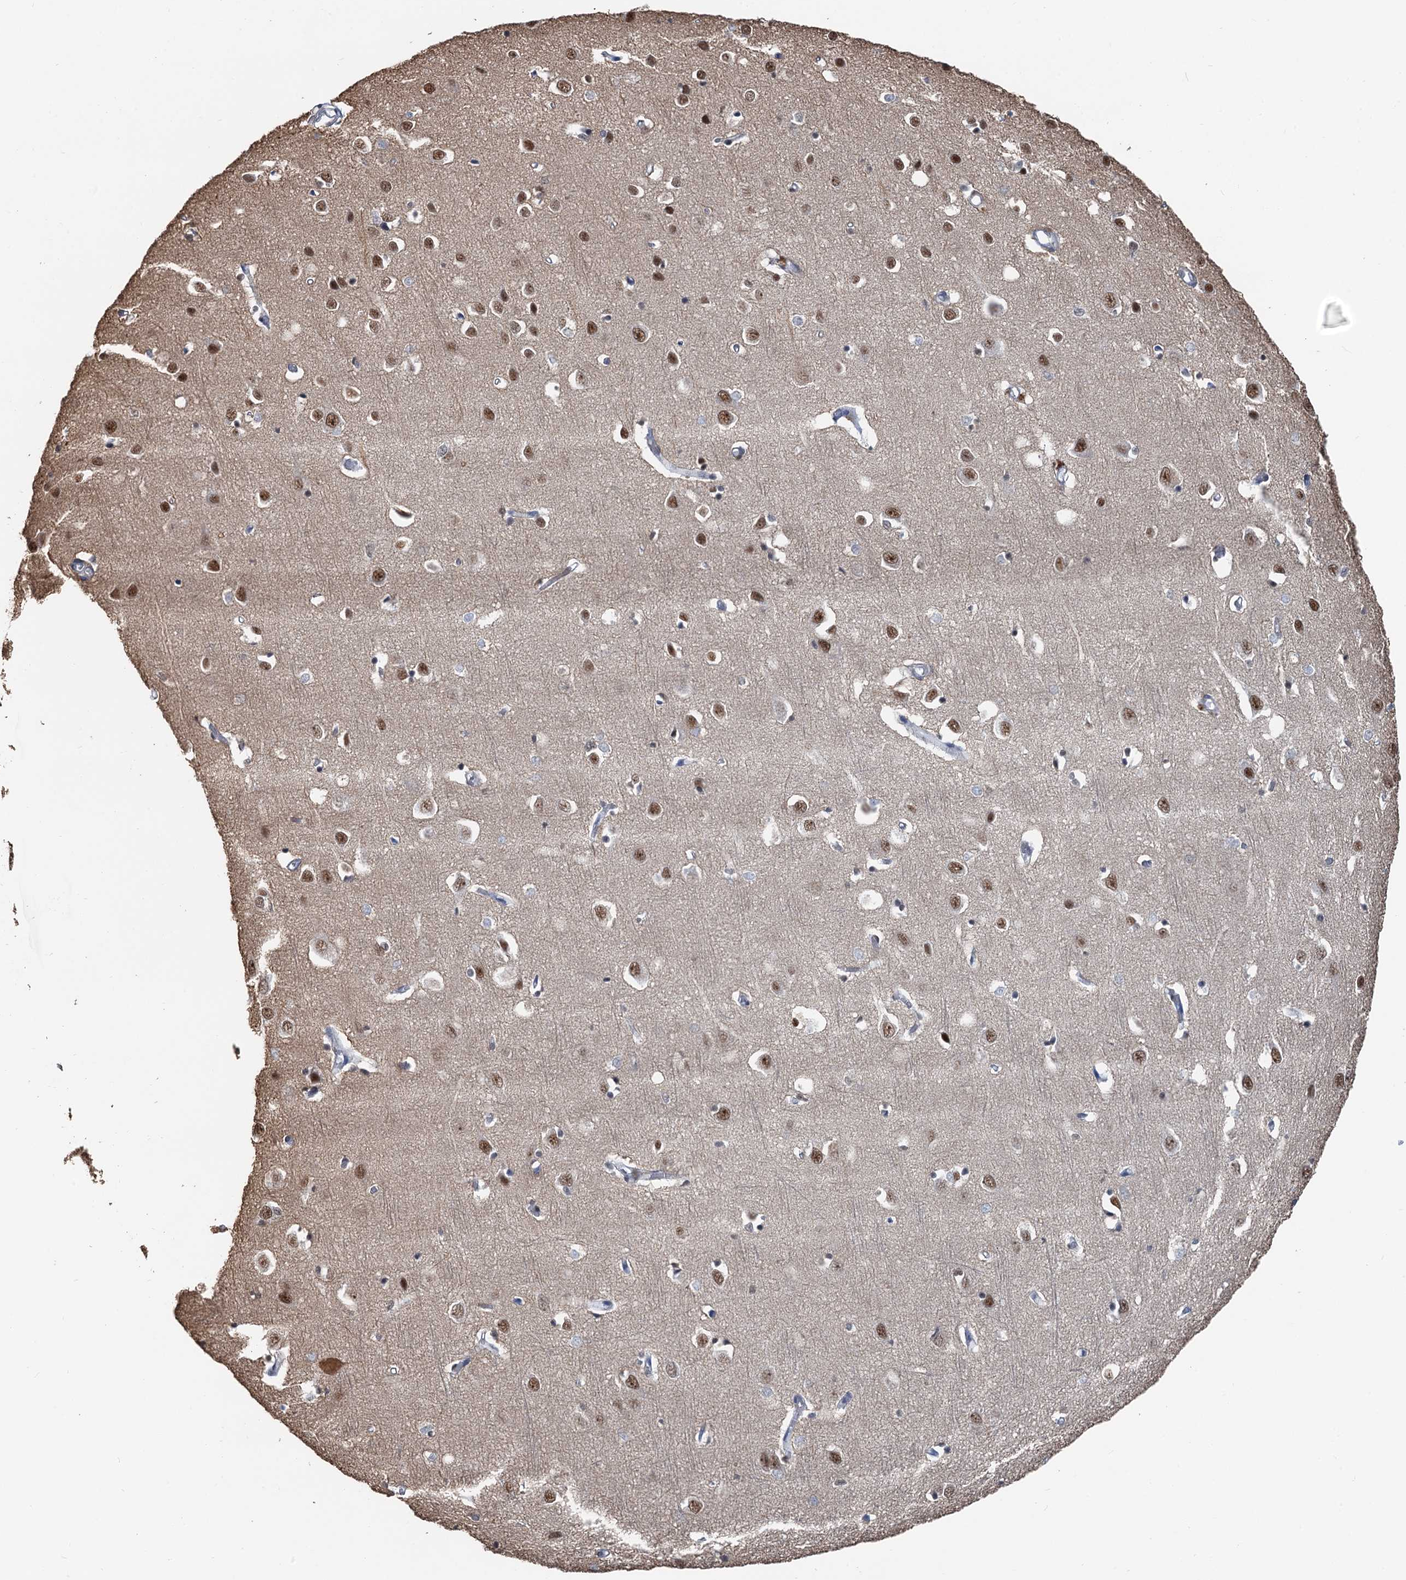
{"staining": {"intensity": "negative", "quantity": "none", "location": "none"}, "tissue": "cerebral cortex", "cell_type": "Endothelial cells", "image_type": "normal", "snomed": [{"axis": "morphology", "description": "Normal tissue, NOS"}, {"axis": "topography", "description": "Cerebral cortex"}], "caption": "Cerebral cortex was stained to show a protein in brown. There is no significant expression in endothelial cells. (Stains: DAB IHC with hematoxylin counter stain, Microscopy: brightfield microscopy at high magnification).", "gene": "CFDP1", "patient": {"sex": "female", "age": 64}}